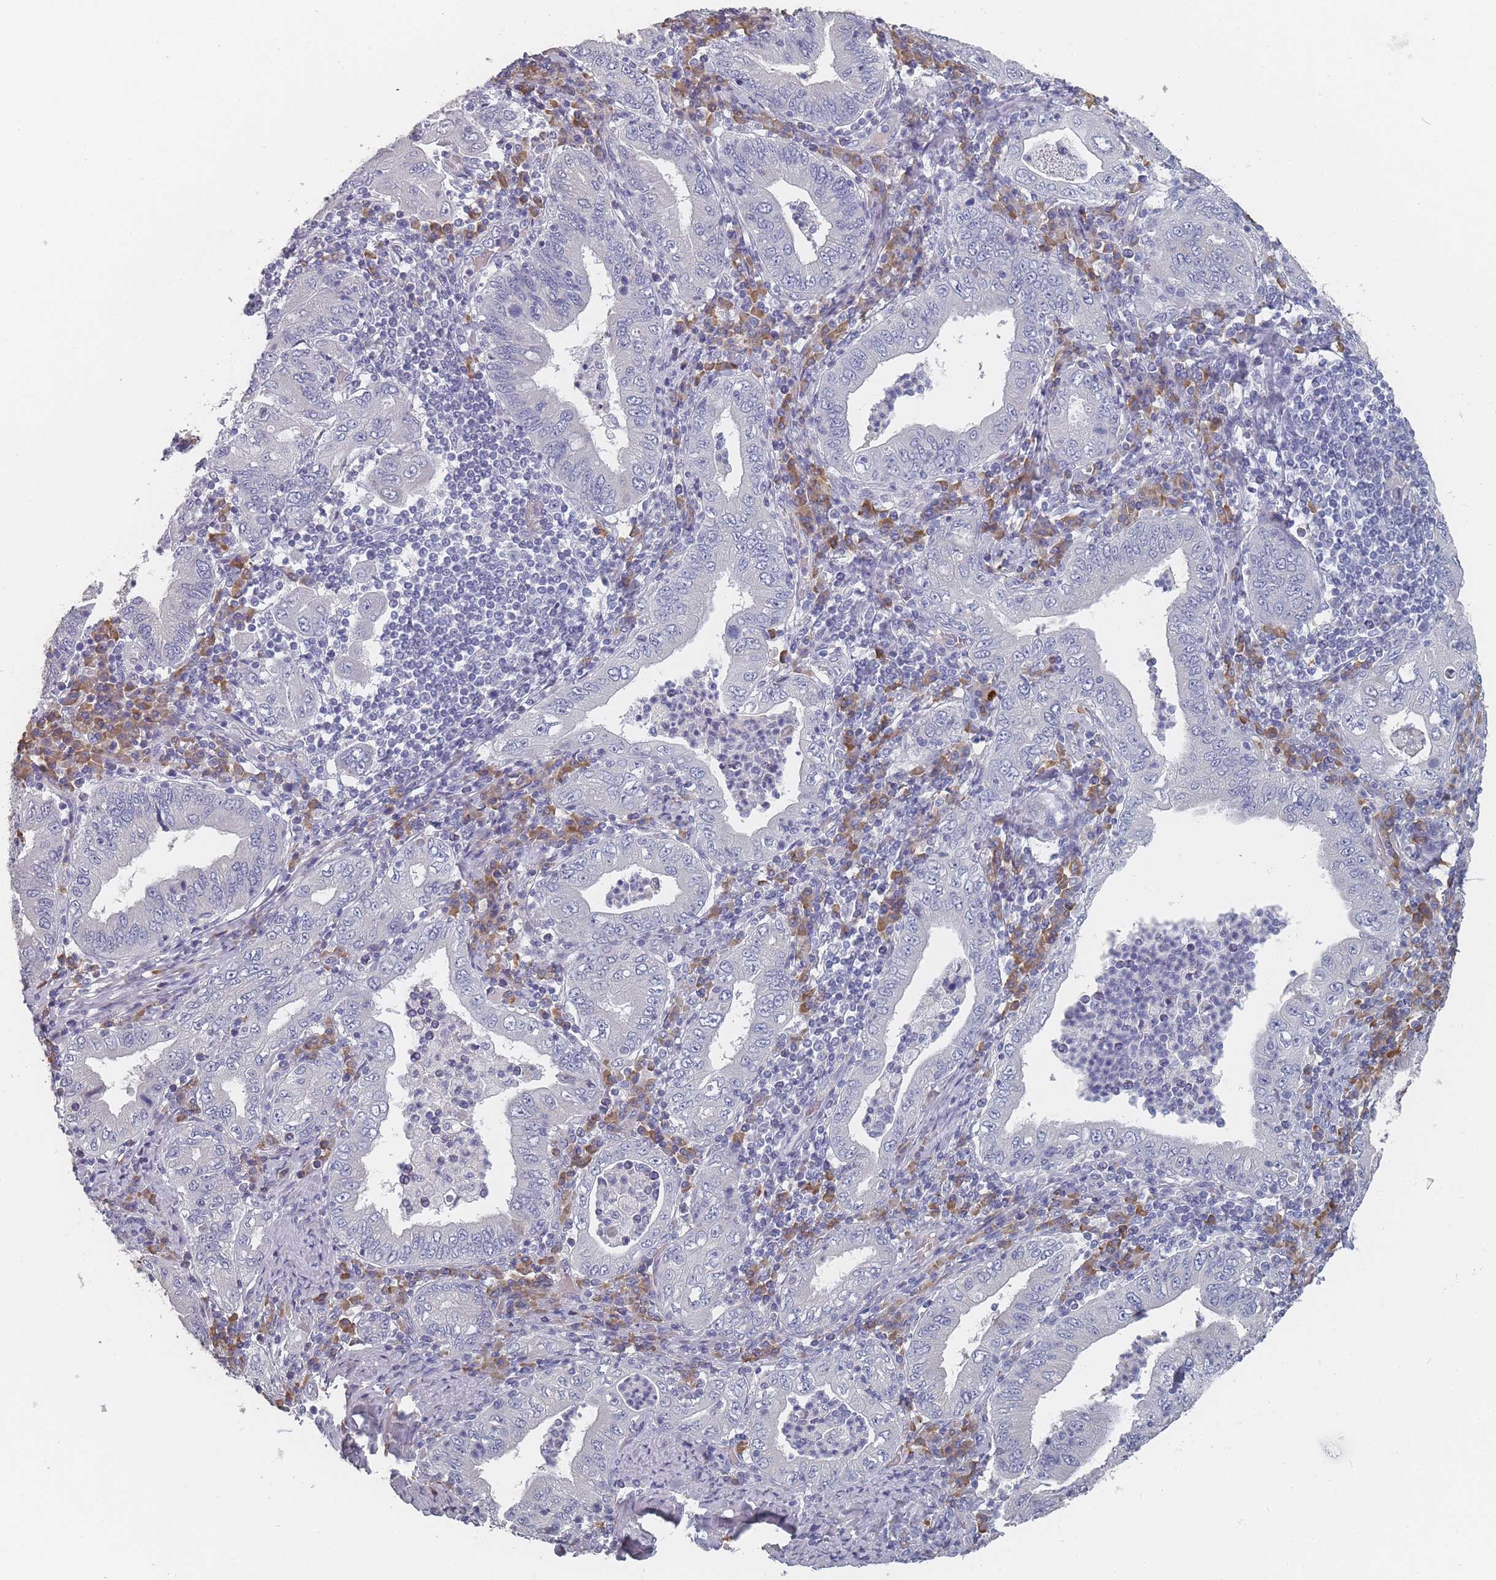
{"staining": {"intensity": "negative", "quantity": "none", "location": "none"}, "tissue": "stomach cancer", "cell_type": "Tumor cells", "image_type": "cancer", "snomed": [{"axis": "morphology", "description": "Normal tissue, NOS"}, {"axis": "morphology", "description": "Adenocarcinoma, NOS"}, {"axis": "topography", "description": "Esophagus"}, {"axis": "topography", "description": "Stomach, upper"}, {"axis": "topography", "description": "Peripheral nerve tissue"}], "caption": "Stomach adenocarcinoma stained for a protein using immunohistochemistry reveals no staining tumor cells.", "gene": "SLC35E4", "patient": {"sex": "male", "age": 62}}